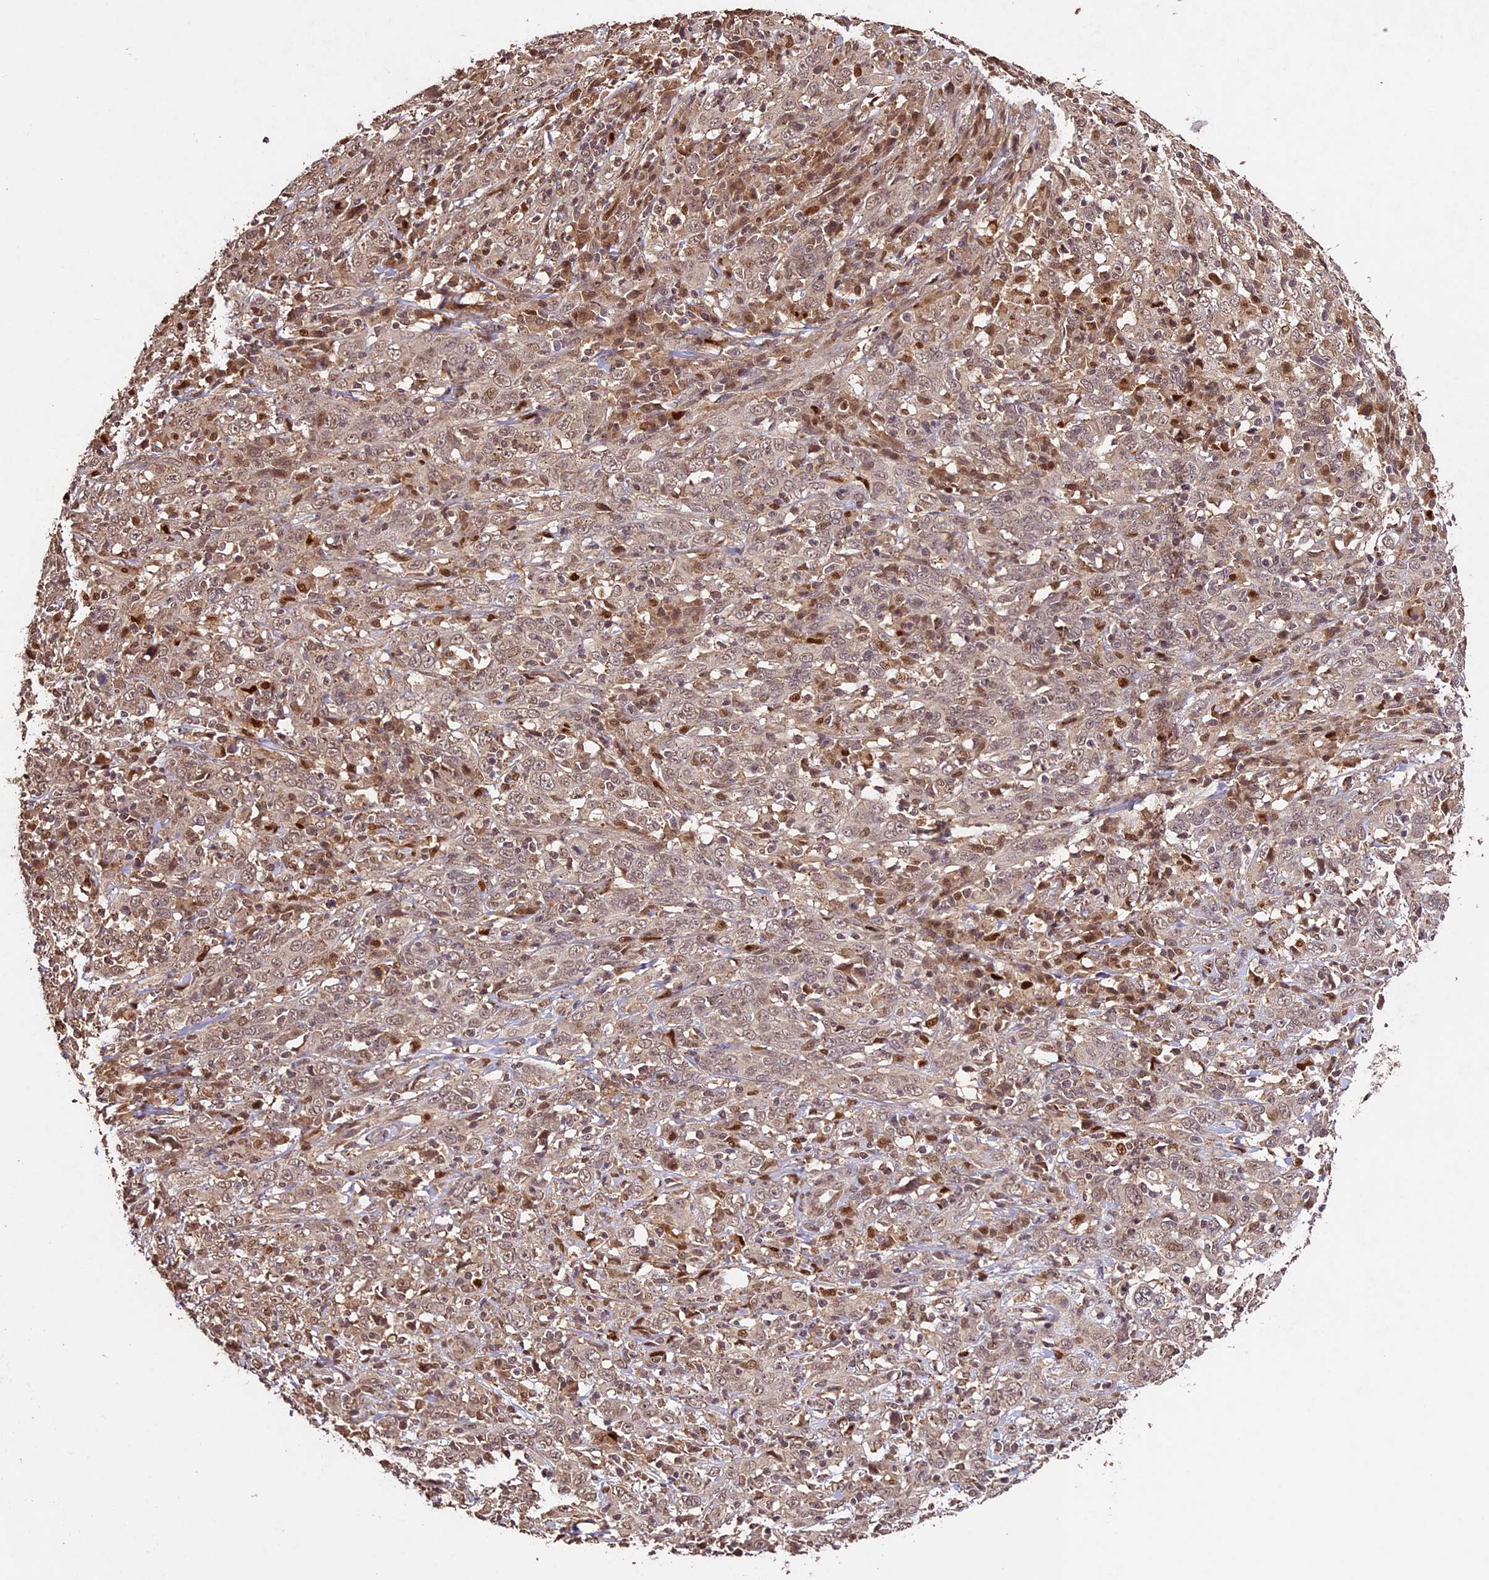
{"staining": {"intensity": "weak", "quantity": ">75%", "location": "cytoplasmic/membranous,nuclear"}, "tissue": "cervical cancer", "cell_type": "Tumor cells", "image_type": "cancer", "snomed": [{"axis": "morphology", "description": "Squamous cell carcinoma, NOS"}, {"axis": "topography", "description": "Cervix"}], "caption": "High-magnification brightfield microscopy of squamous cell carcinoma (cervical) stained with DAB (brown) and counterstained with hematoxylin (blue). tumor cells exhibit weak cytoplasmic/membranous and nuclear positivity is present in about>75% of cells.", "gene": "CDKN2AIP", "patient": {"sex": "female", "age": 46}}